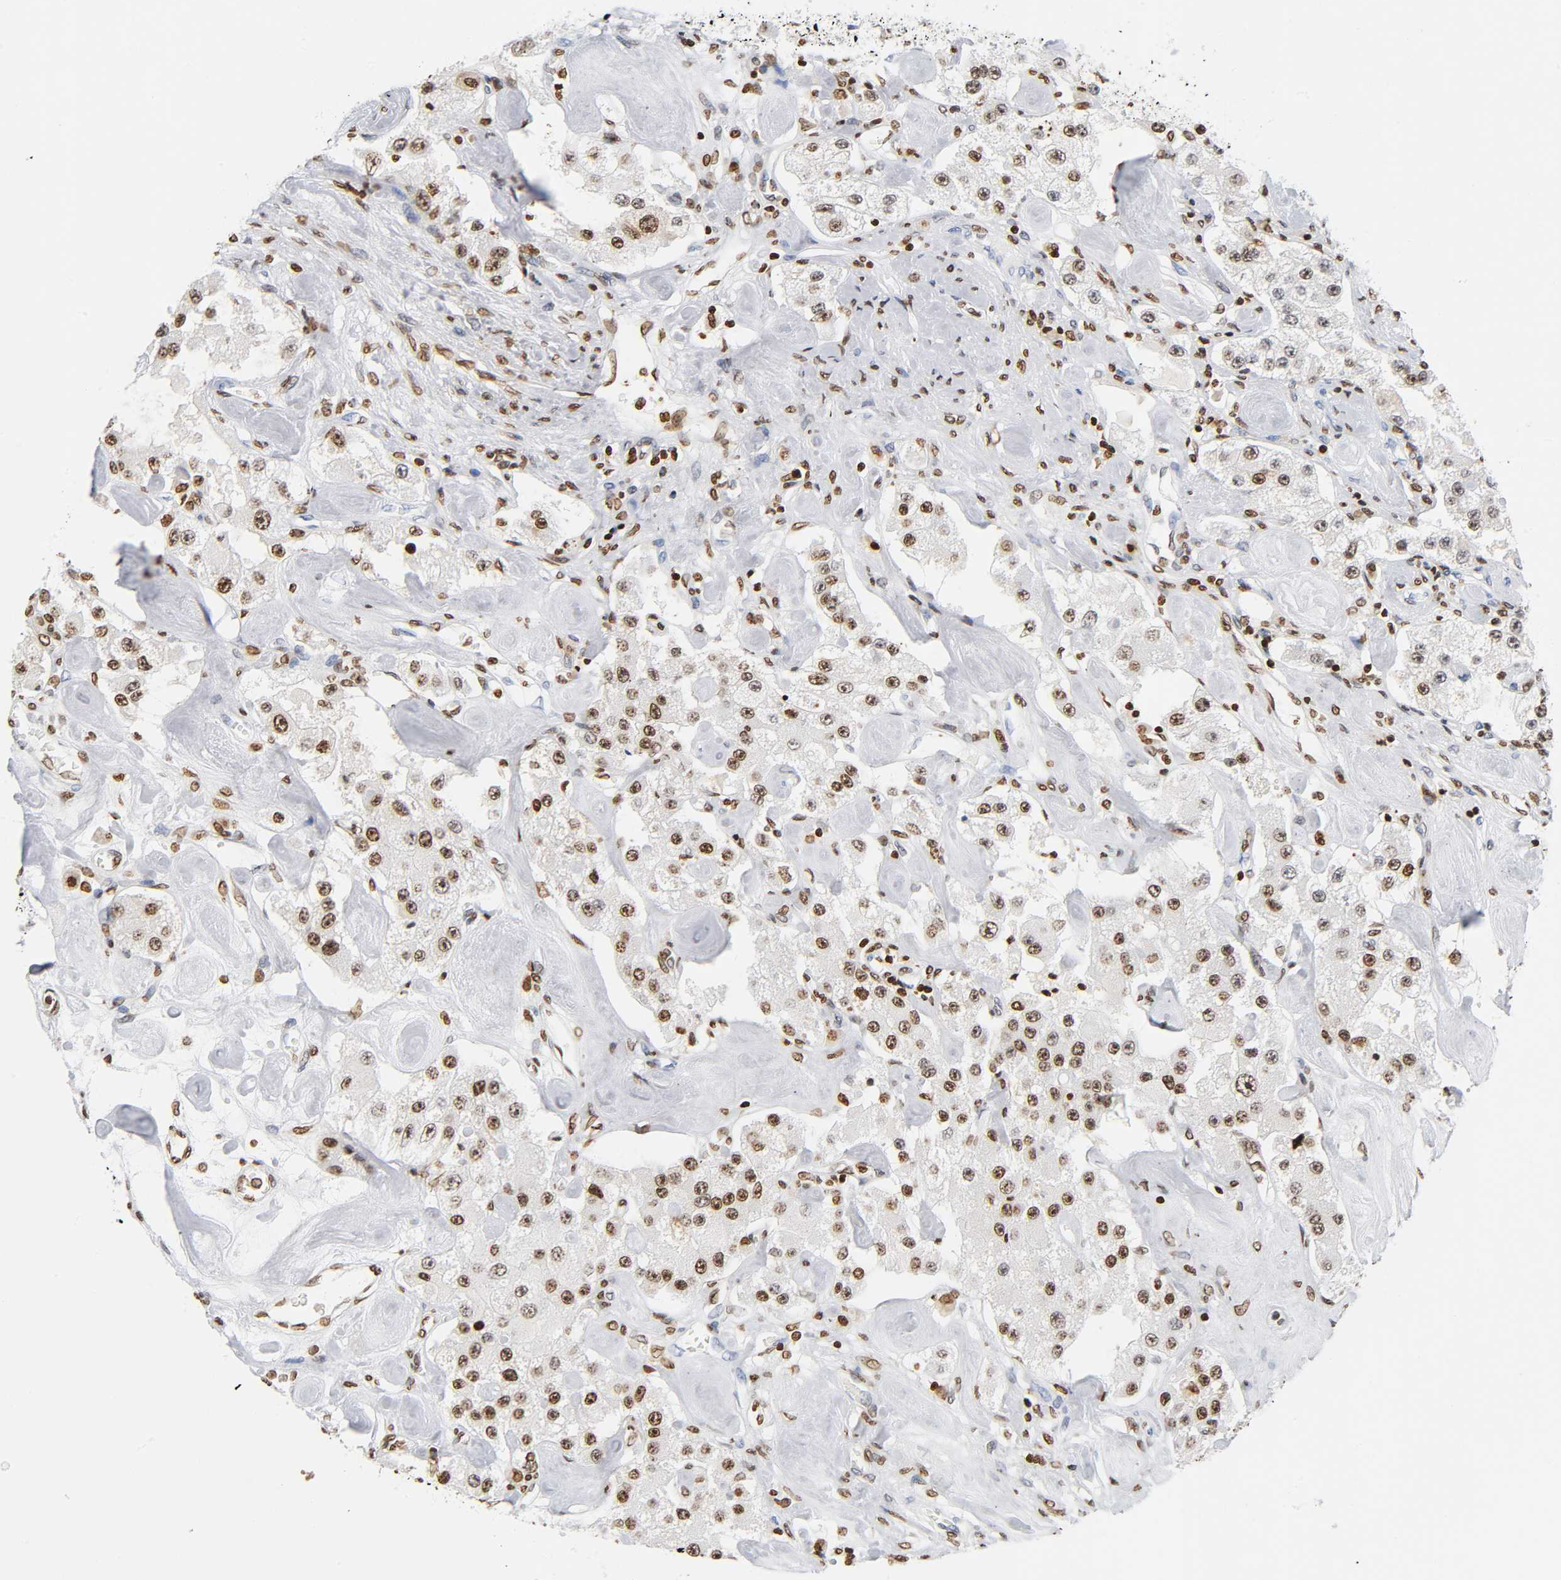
{"staining": {"intensity": "moderate", "quantity": ">75%", "location": "nuclear"}, "tissue": "carcinoid", "cell_type": "Tumor cells", "image_type": "cancer", "snomed": [{"axis": "morphology", "description": "Carcinoid, malignant, NOS"}, {"axis": "topography", "description": "Pancreas"}], "caption": "Immunohistochemistry (IHC) (DAB (3,3'-diaminobenzidine)) staining of carcinoid displays moderate nuclear protein expression in about >75% of tumor cells.", "gene": "HOXA6", "patient": {"sex": "male", "age": 41}}